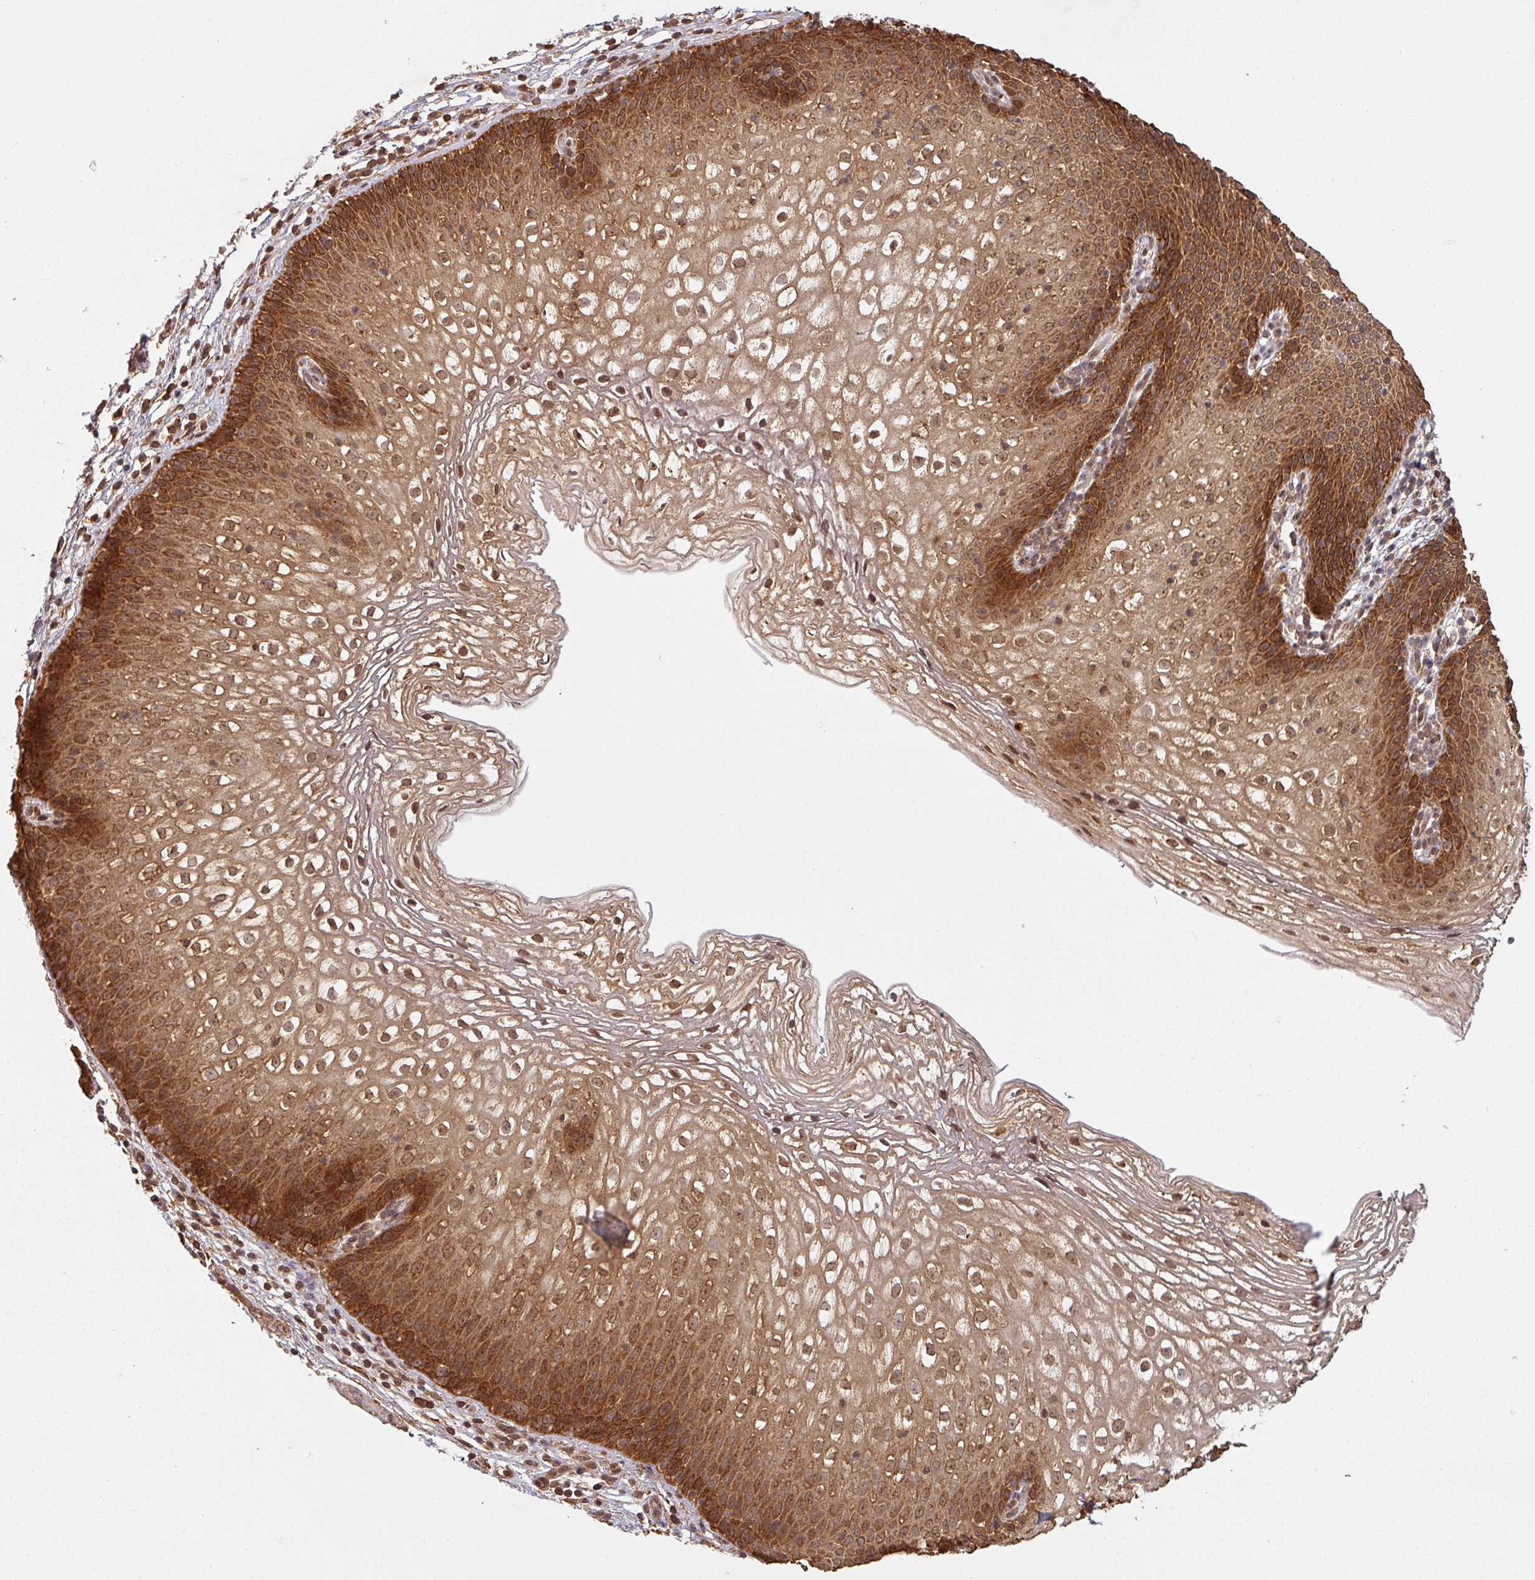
{"staining": {"intensity": "moderate", "quantity": ">75%", "location": "cytoplasmic/membranous,nuclear"}, "tissue": "vagina", "cell_type": "Squamous epithelial cells", "image_type": "normal", "snomed": [{"axis": "morphology", "description": "Normal tissue, NOS"}, {"axis": "topography", "description": "Vagina"}], "caption": "This histopathology image exhibits immunohistochemistry staining of normal vagina, with medium moderate cytoplasmic/membranous,nuclear expression in approximately >75% of squamous epithelial cells.", "gene": "ZNF322", "patient": {"sex": "female", "age": 47}}